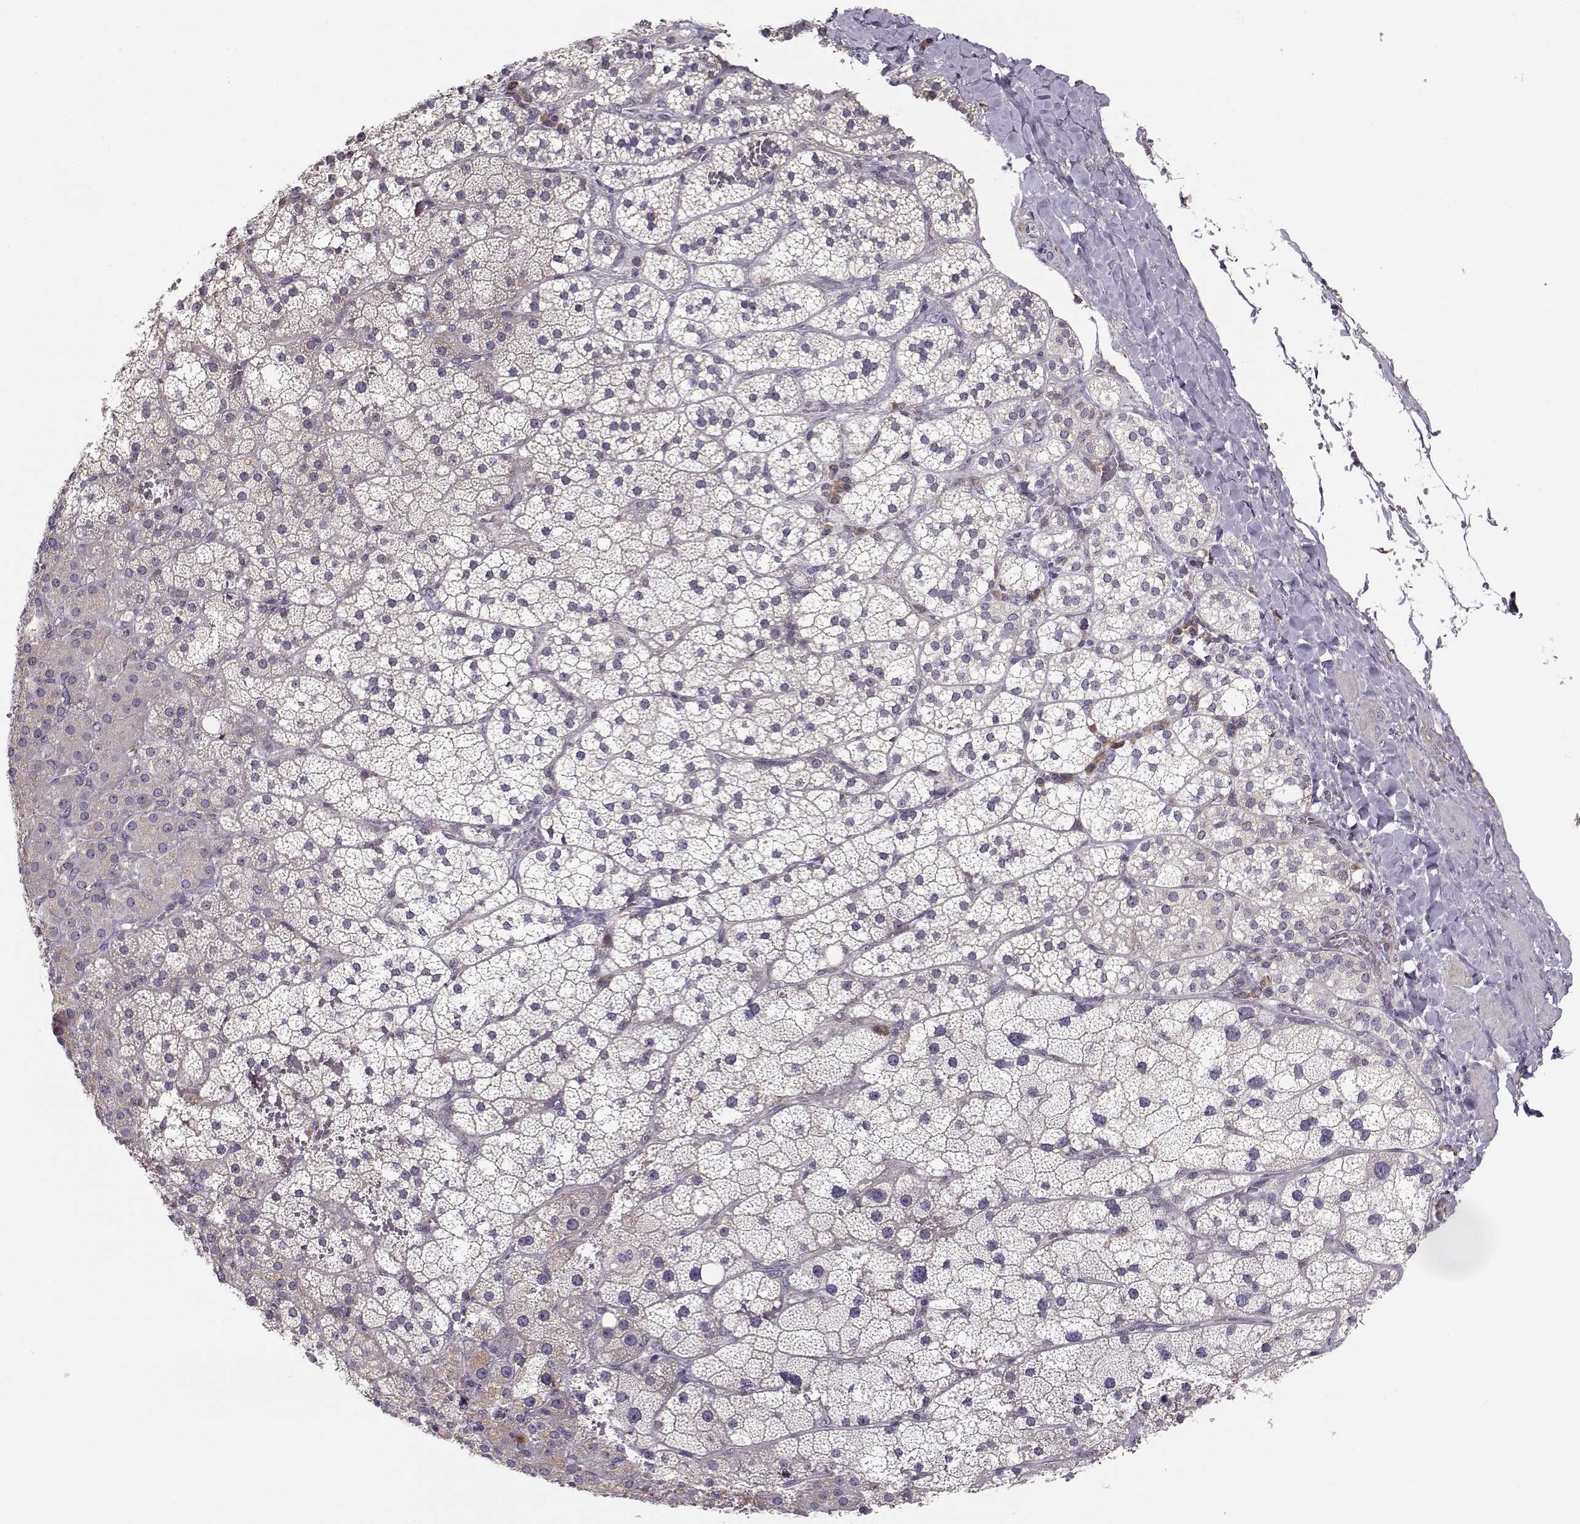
{"staining": {"intensity": "negative", "quantity": "none", "location": "none"}, "tissue": "adrenal gland", "cell_type": "Glandular cells", "image_type": "normal", "snomed": [{"axis": "morphology", "description": "Normal tissue, NOS"}, {"axis": "topography", "description": "Adrenal gland"}], "caption": "Glandular cells show no significant protein expression in normal adrenal gland. Brightfield microscopy of IHC stained with DAB (3,3'-diaminobenzidine) (brown) and hematoxylin (blue), captured at high magnification.", "gene": "ENTPD8", "patient": {"sex": "male", "age": 53}}